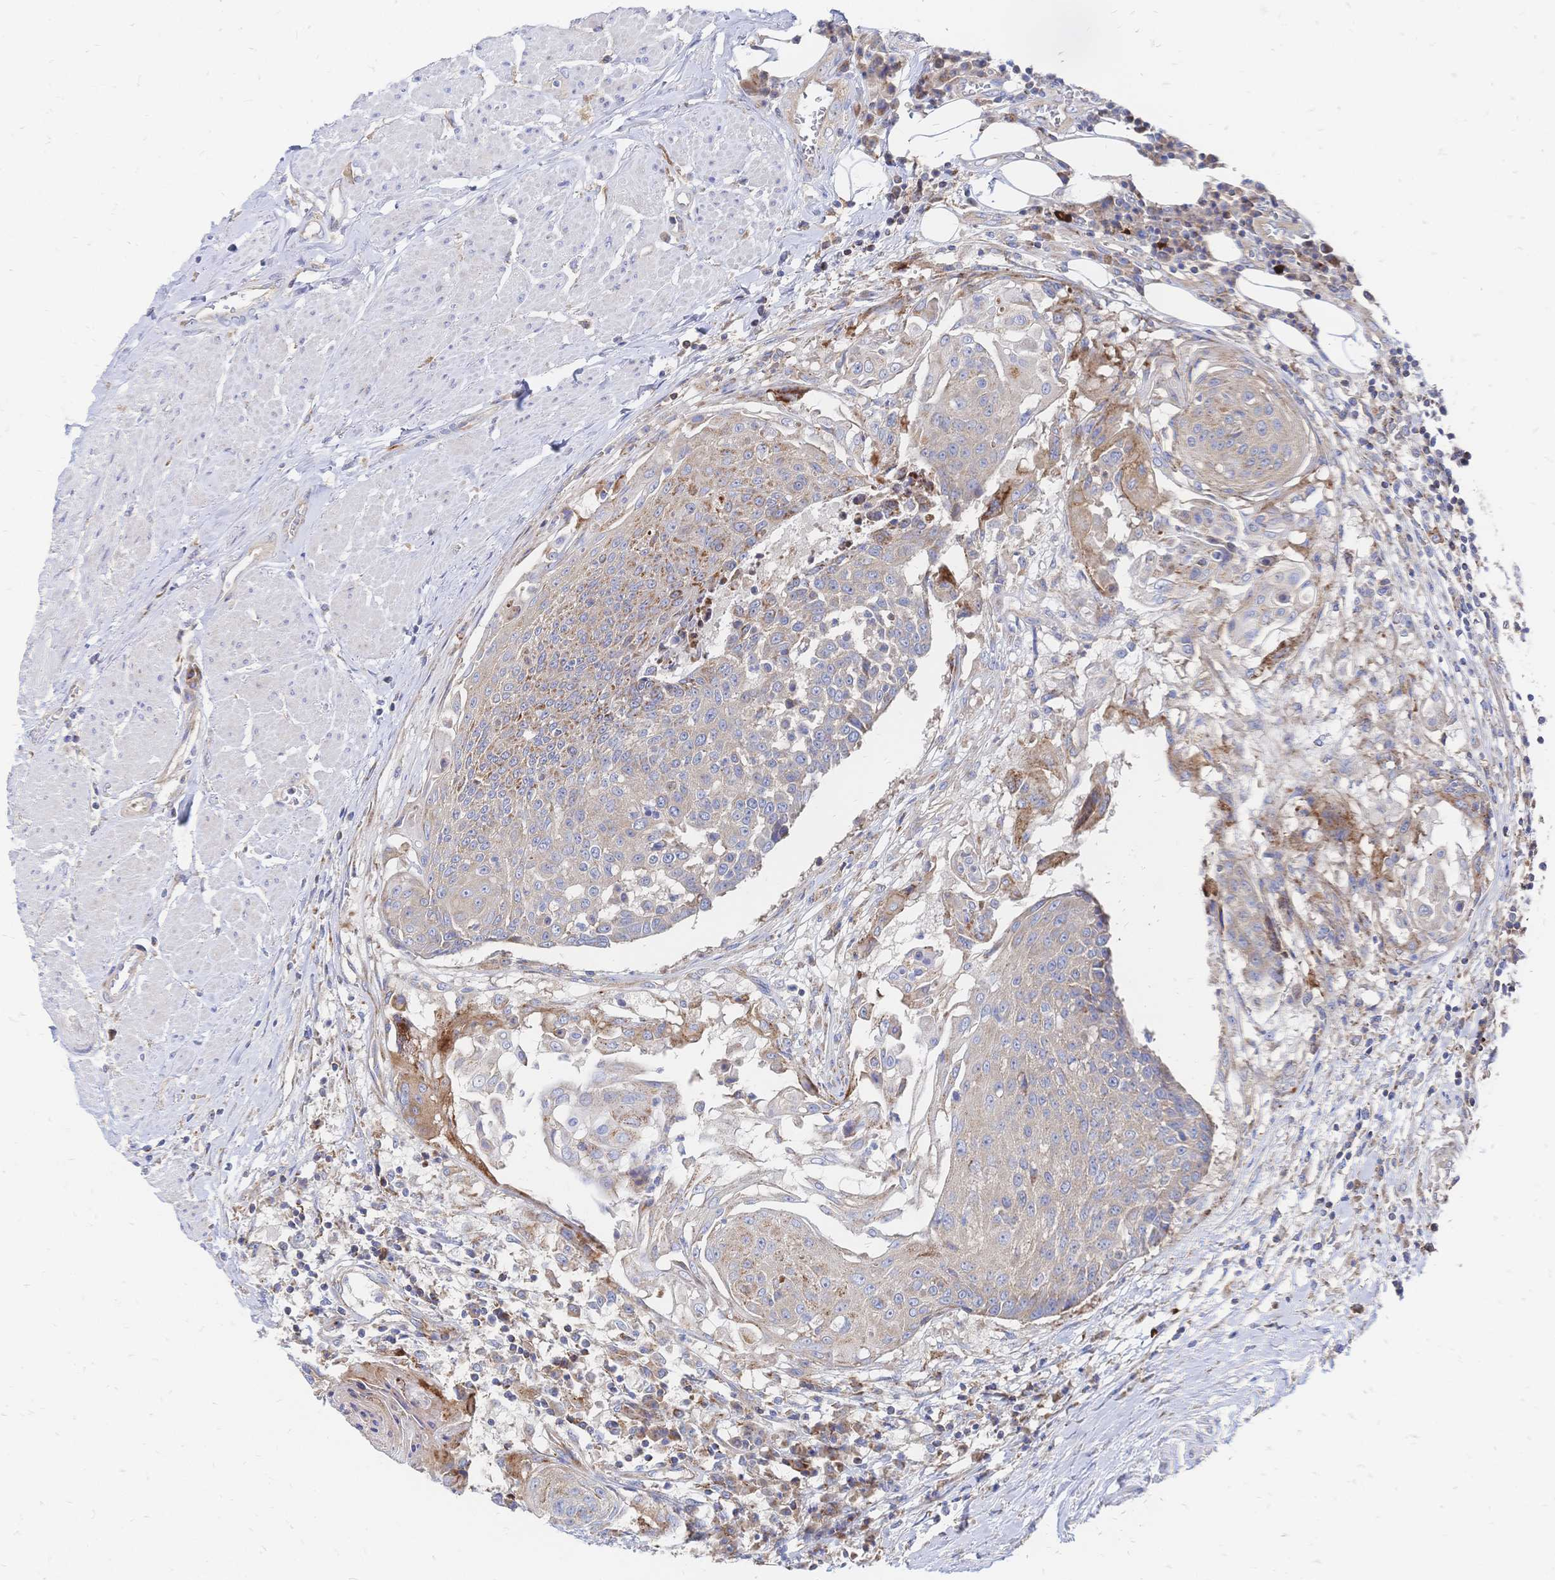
{"staining": {"intensity": "moderate", "quantity": "<25%", "location": "cytoplasmic/membranous"}, "tissue": "urothelial cancer", "cell_type": "Tumor cells", "image_type": "cancer", "snomed": [{"axis": "morphology", "description": "Urothelial carcinoma, High grade"}, {"axis": "topography", "description": "Urinary bladder"}], "caption": "High-grade urothelial carcinoma was stained to show a protein in brown. There is low levels of moderate cytoplasmic/membranous staining in approximately <25% of tumor cells. Using DAB (3,3'-diaminobenzidine) (brown) and hematoxylin (blue) stains, captured at high magnification using brightfield microscopy.", "gene": "SORBS1", "patient": {"sex": "female", "age": 63}}